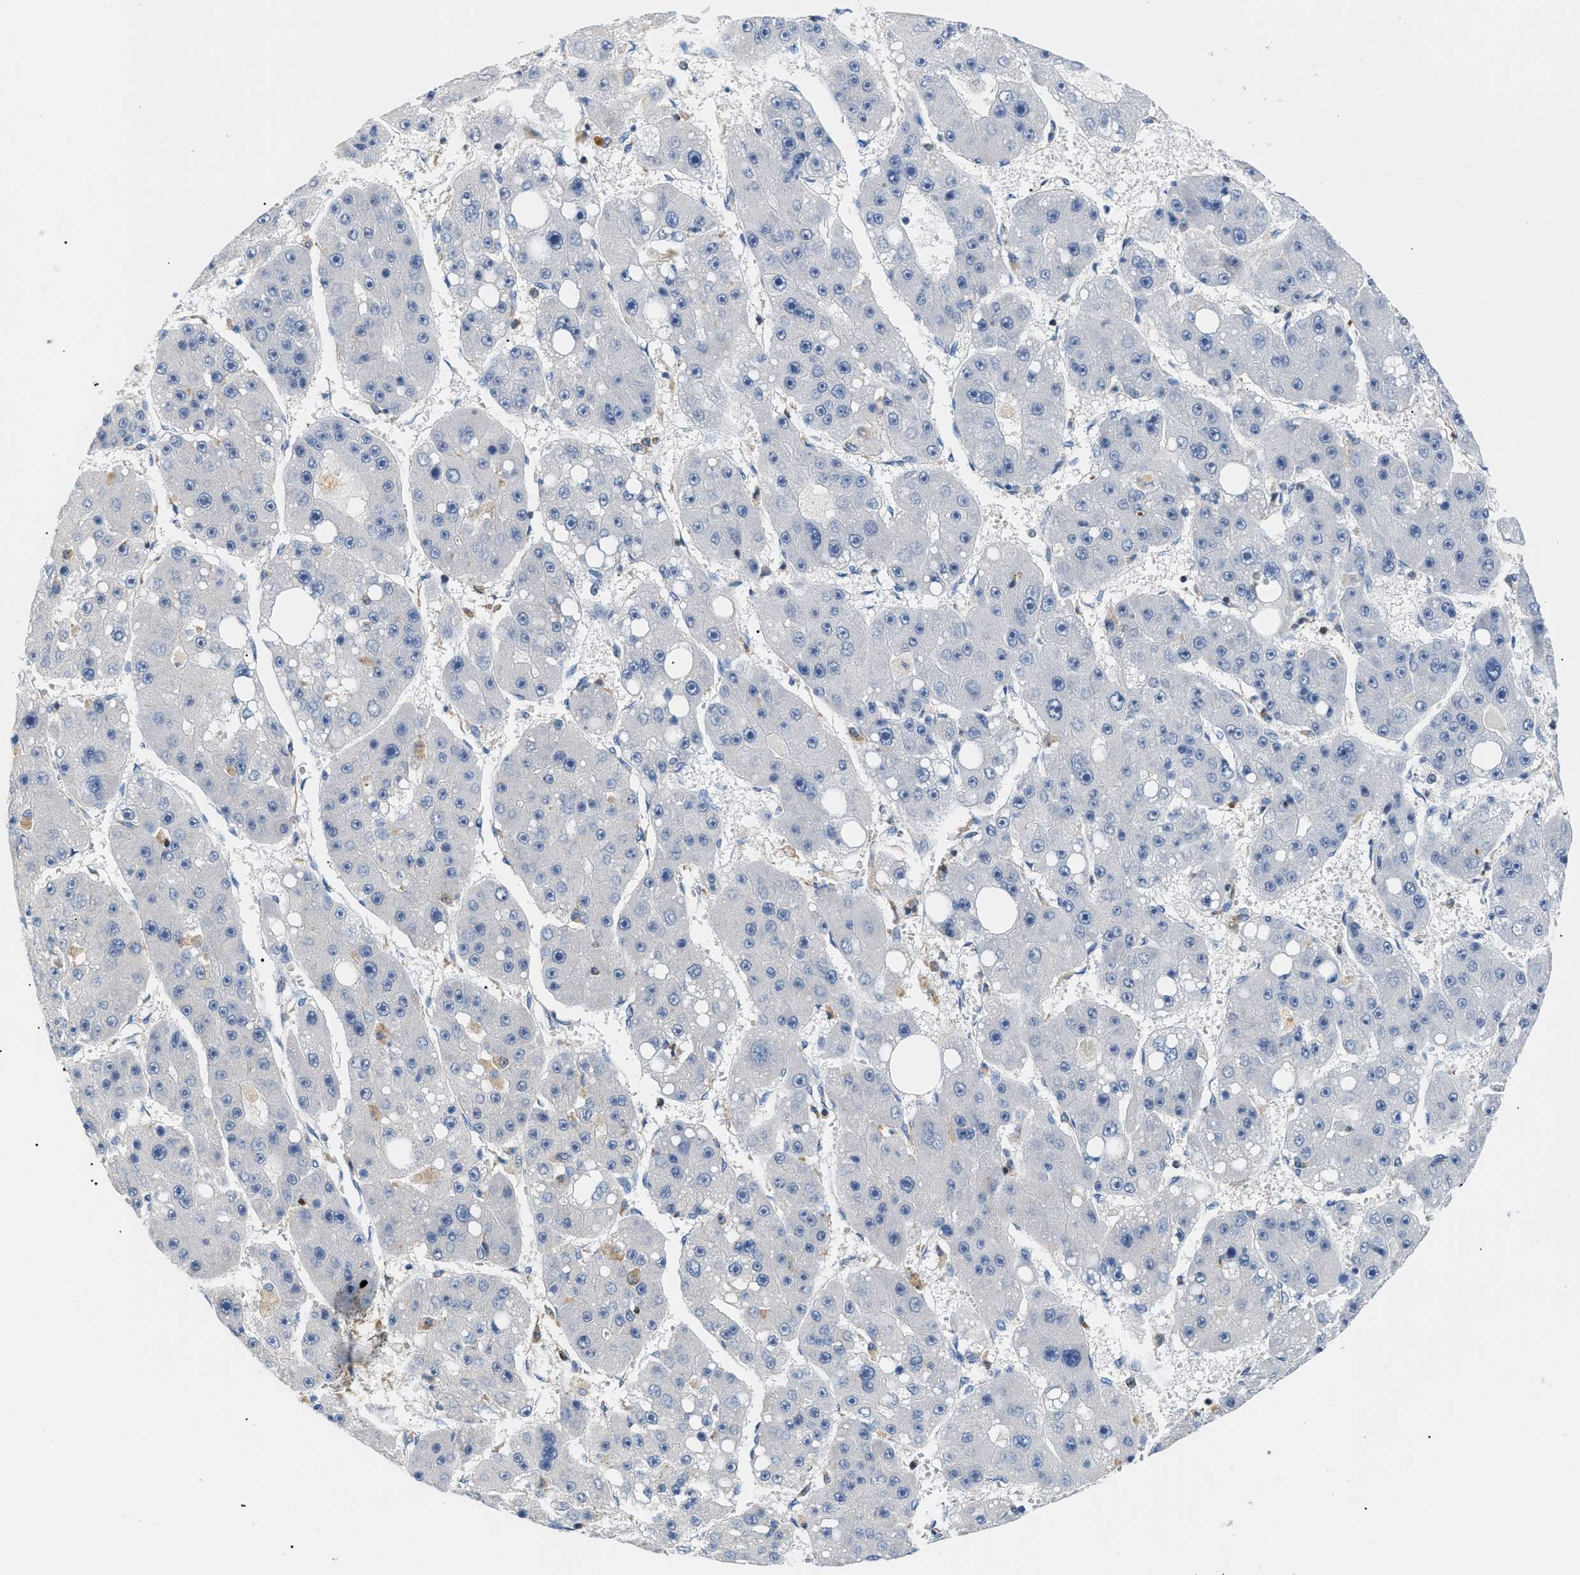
{"staining": {"intensity": "negative", "quantity": "none", "location": "none"}, "tissue": "liver cancer", "cell_type": "Tumor cells", "image_type": "cancer", "snomed": [{"axis": "morphology", "description": "Carcinoma, Hepatocellular, NOS"}, {"axis": "topography", "description": "Liver"}], "caption": "Image shows no significant protein expression in tumor cells of hepatocellular carcinoma (liver). (DAB (3,3'-diaminobenzidine) immunohistochemistry (IHC) with hematoxylin counter stain).", "gene": "INPP5D", "patient": {"sex": "female", "age": 61}}